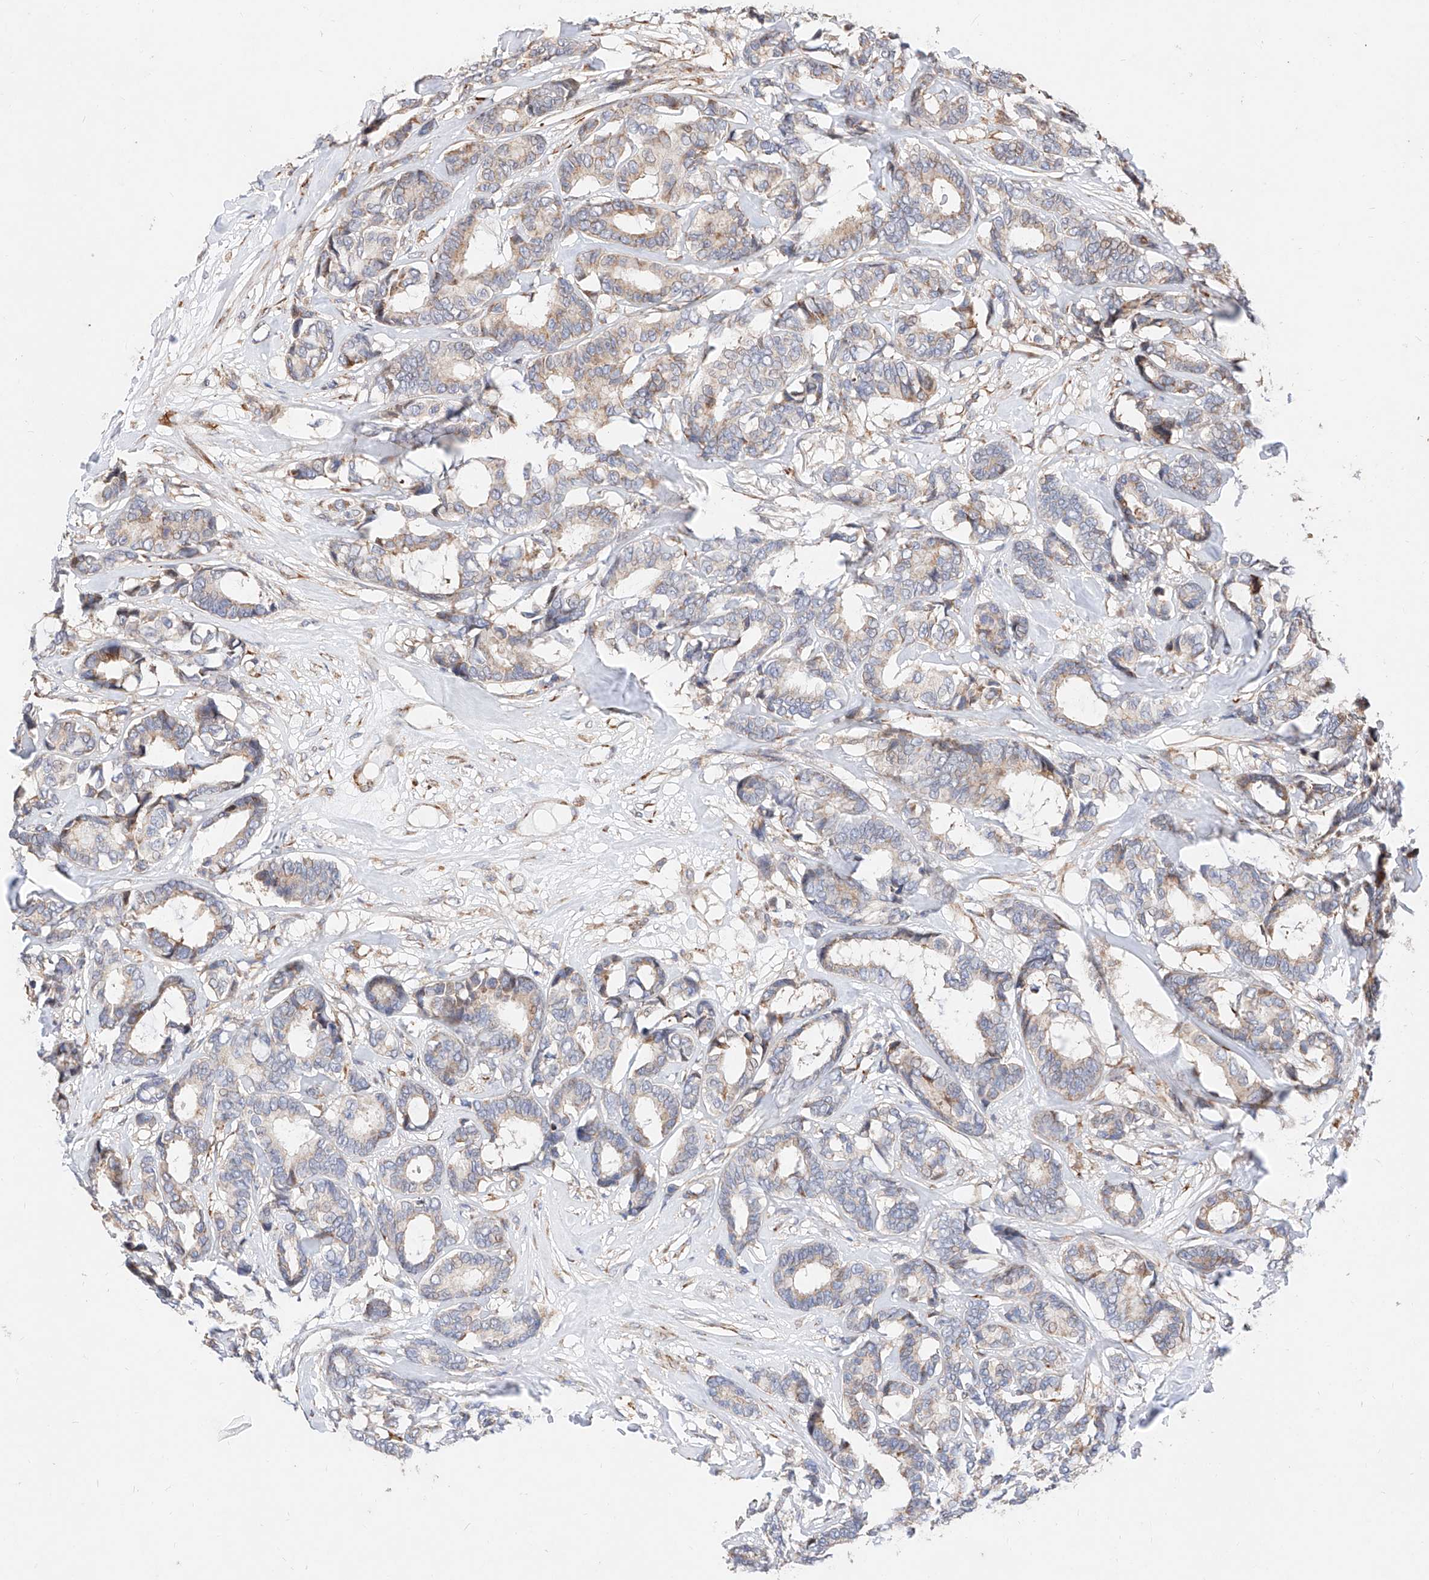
{"staining": {"intensity": "weak", "quantity": "<25%", "location": "cytoplasmic/membranous"}, "tissue": "breast cancer", "cell_type": "Tumor cells", "image_type": "cancer", "snomed": [{"axis": "morphology", "description": "Duct carcinoma"}, {"axis": "topography", "description": "Breast"}], "caption": "Human breast infiltrating ductal carcinoma stained for a protein using IHC displays no positivity in tumor cells.", "gene": "ATP9B", "patient": {"sex": "female", "age": 87}}